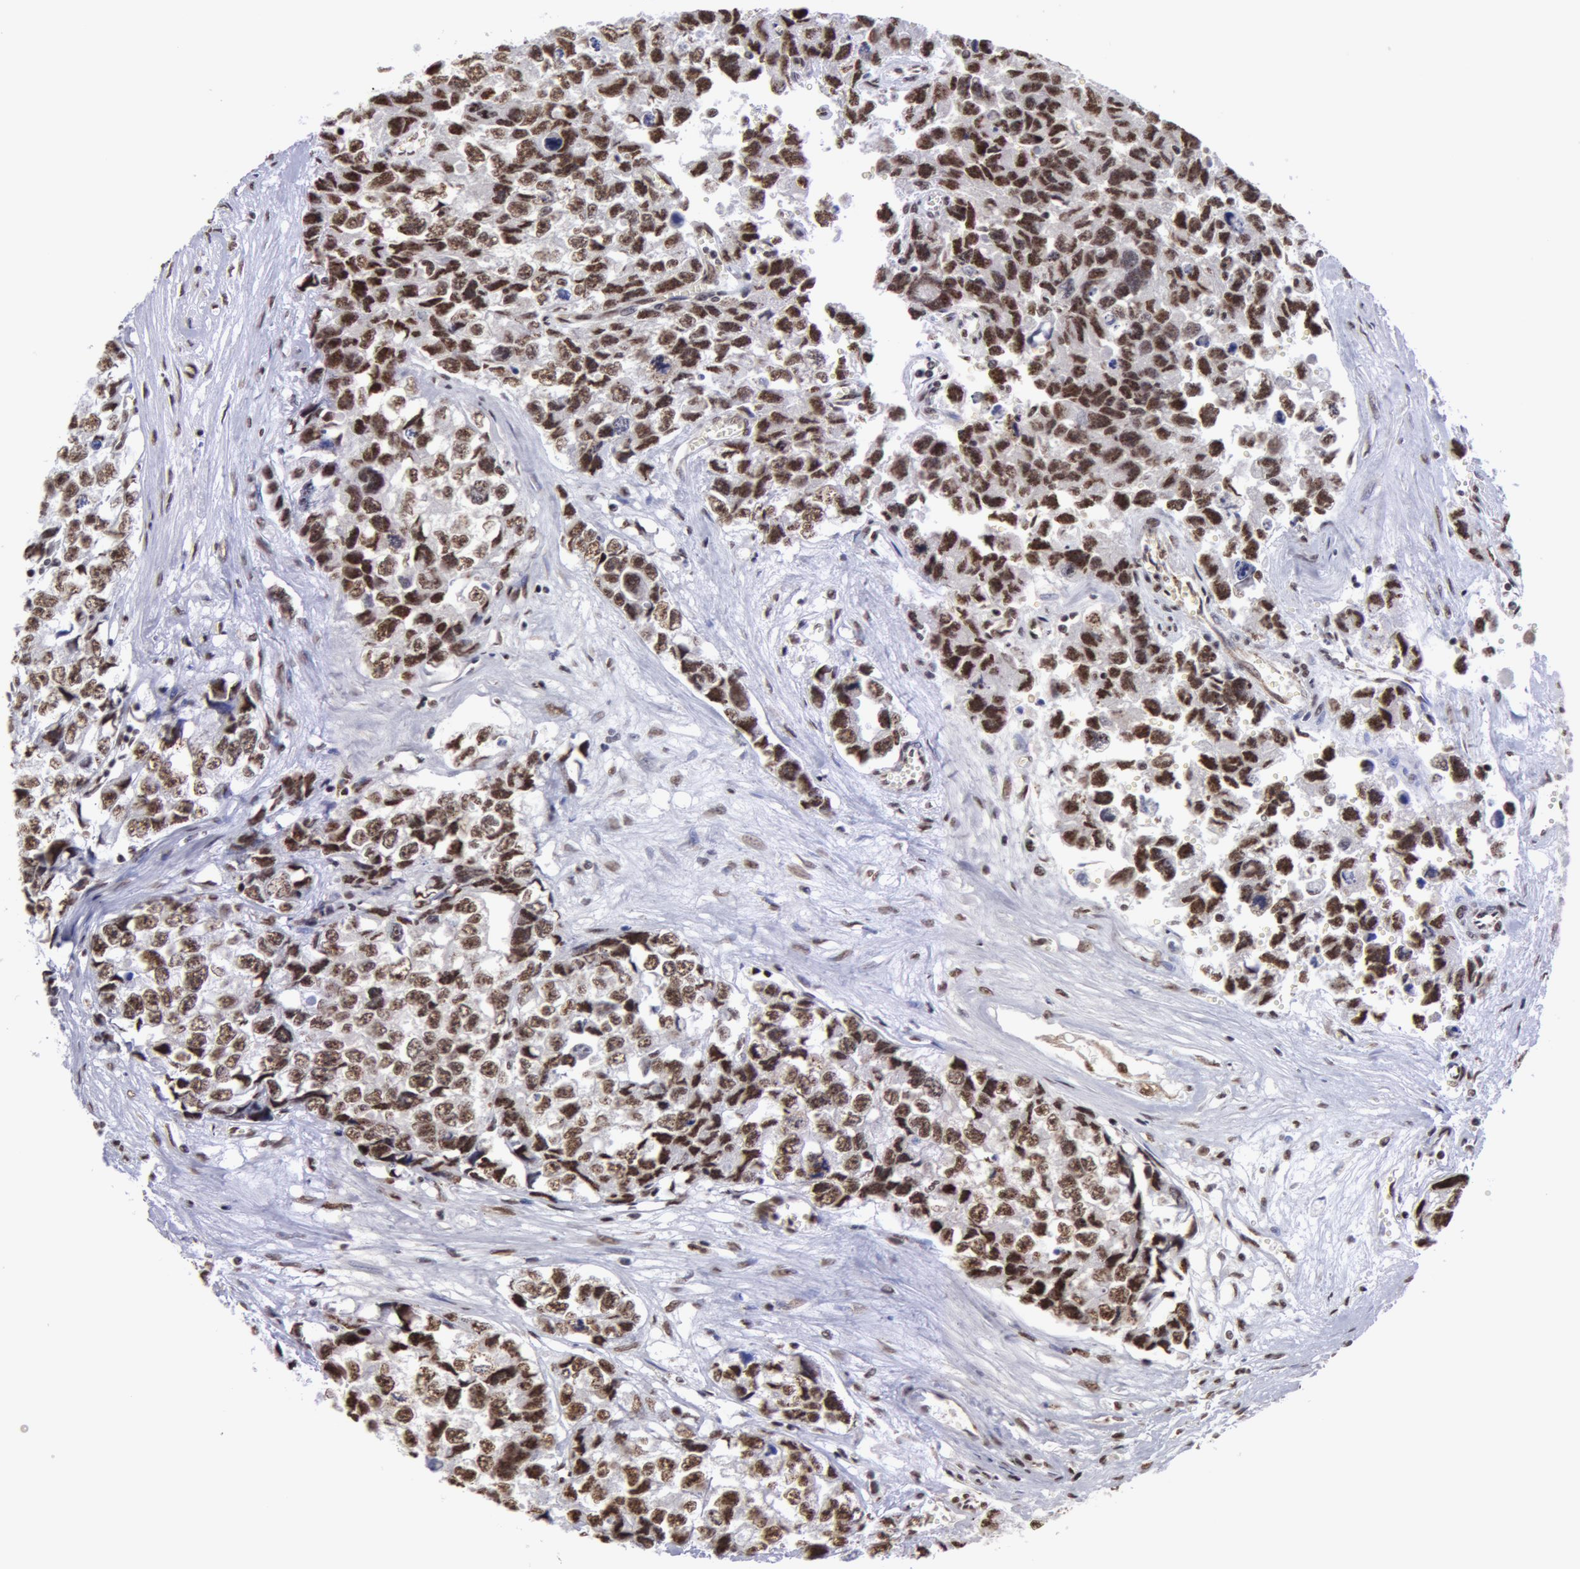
{"staining": {"intensity": "moderate", "quantity": "25%-75%", "location": "nuclear"}, "tissue": "testis cancer", "cell_type": "Tumor cells", "image_type": "cancer", "snomed": [{"axis": "morphology", "description": "Carcinoma, Embryonal, NOS"}, {"axis": "topography", "description": "Testis"}], "caption": "Human testis cancer stained with a brown dye displays moderate nuclear positive staining in approximately 25%-75% of tumor cells.", "gene": "VRTN", "patient": {"sex": "male", "age": 31}}